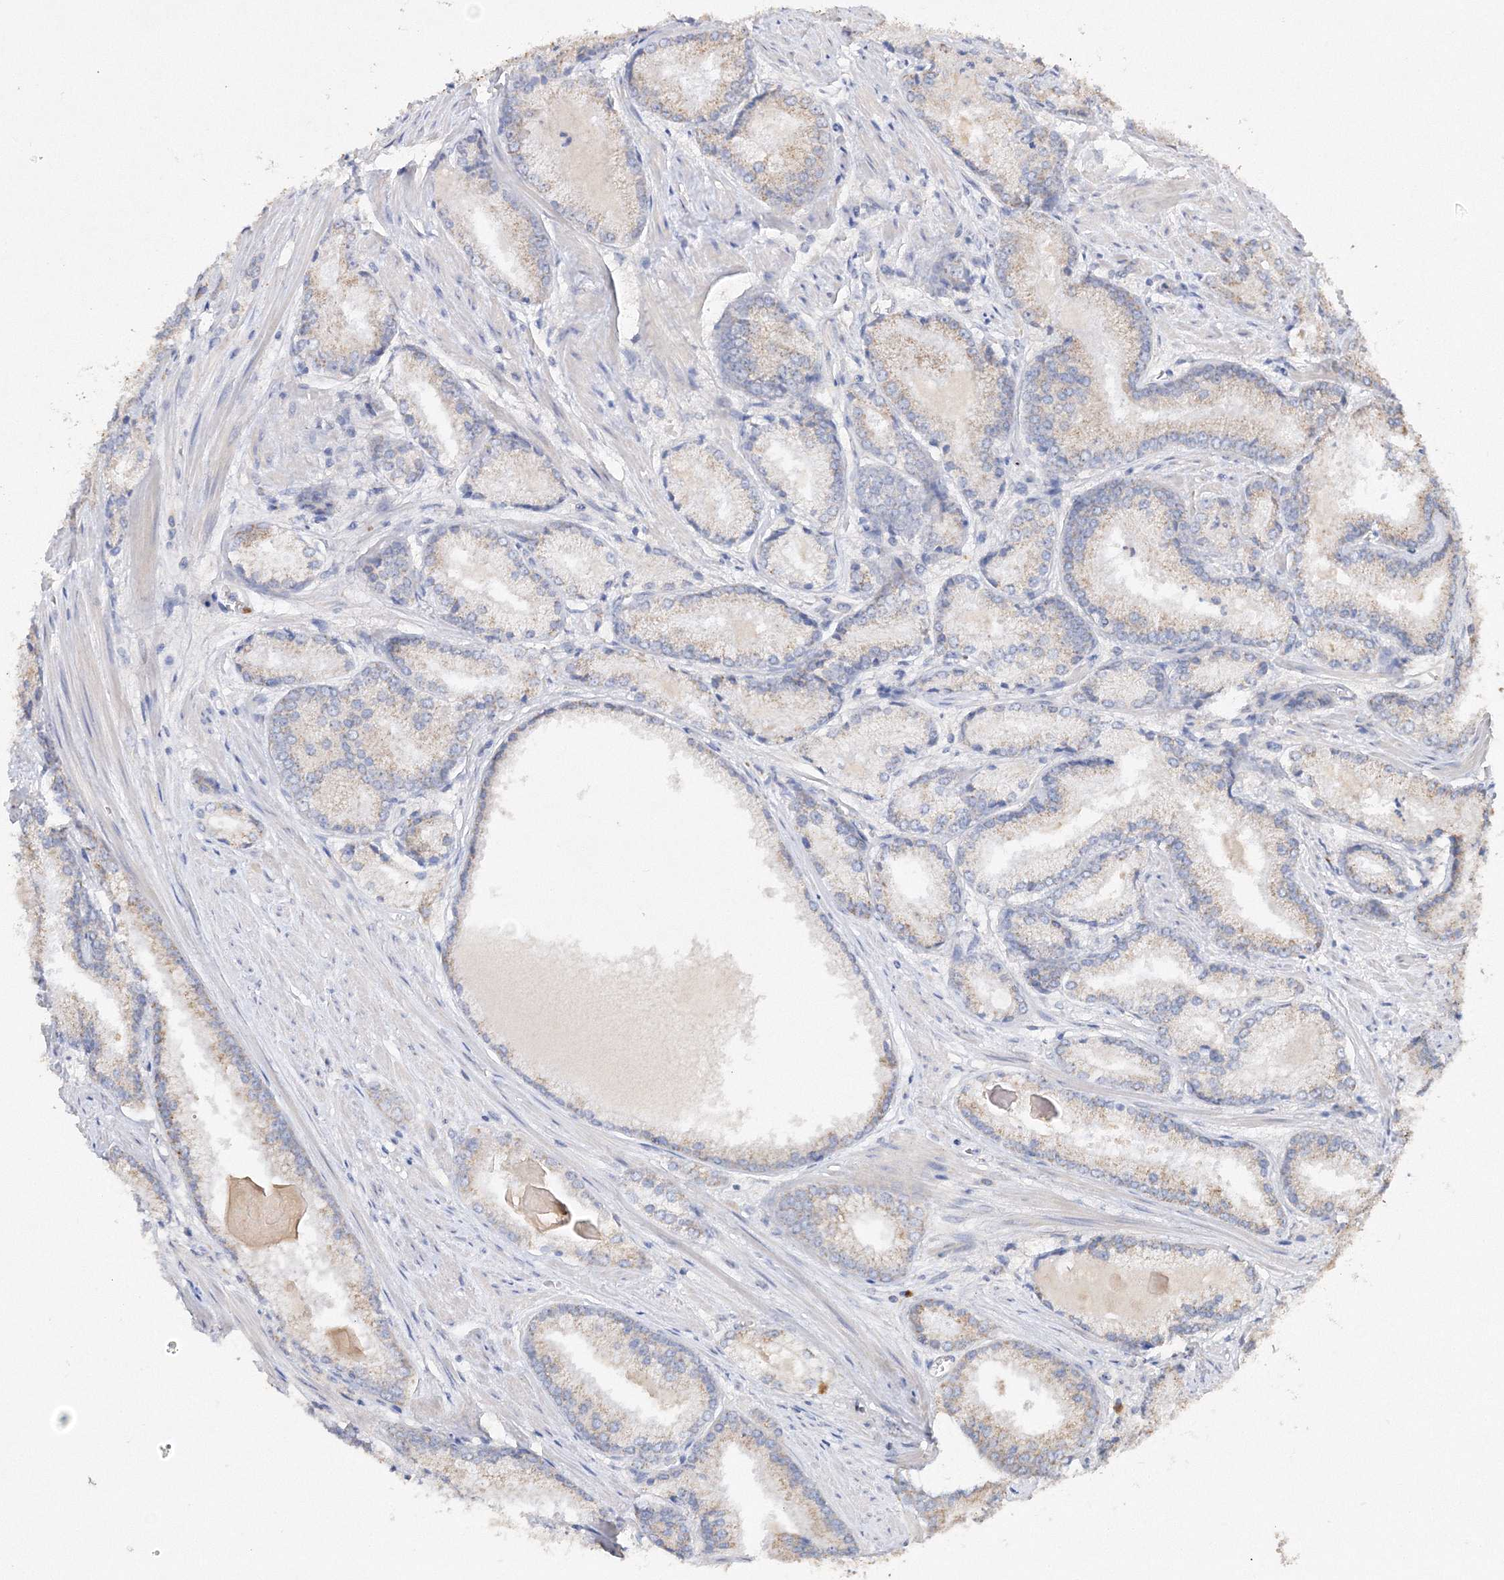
{"staining": {"intensity": "negative", "quantity": "none", "location": "none"}, "tissue": "prostate cancer", "cell_type": "Tumor cells", "image_type": "cancer", "snomed": [{"axis": "morphology", "description": "Adenocarcinoma, Low grade"}, {"axis": "topography", "description": "Prostate"}], "caption": "High magnification brightfield microscopy of adenocarcinoma (low-grade) (prostate) stained with DAB (3,3'-diaminobenzidine) (brown) and counterstained with hematoxylin (blue): tumor cells show no significant expression. (DAB (3,3'-diaminobenzidine) immunohistochemistry (IHC) with hematoxylin counter stain).", "gene": "GLS", "patient": {"sex": "male", "age": 54}}